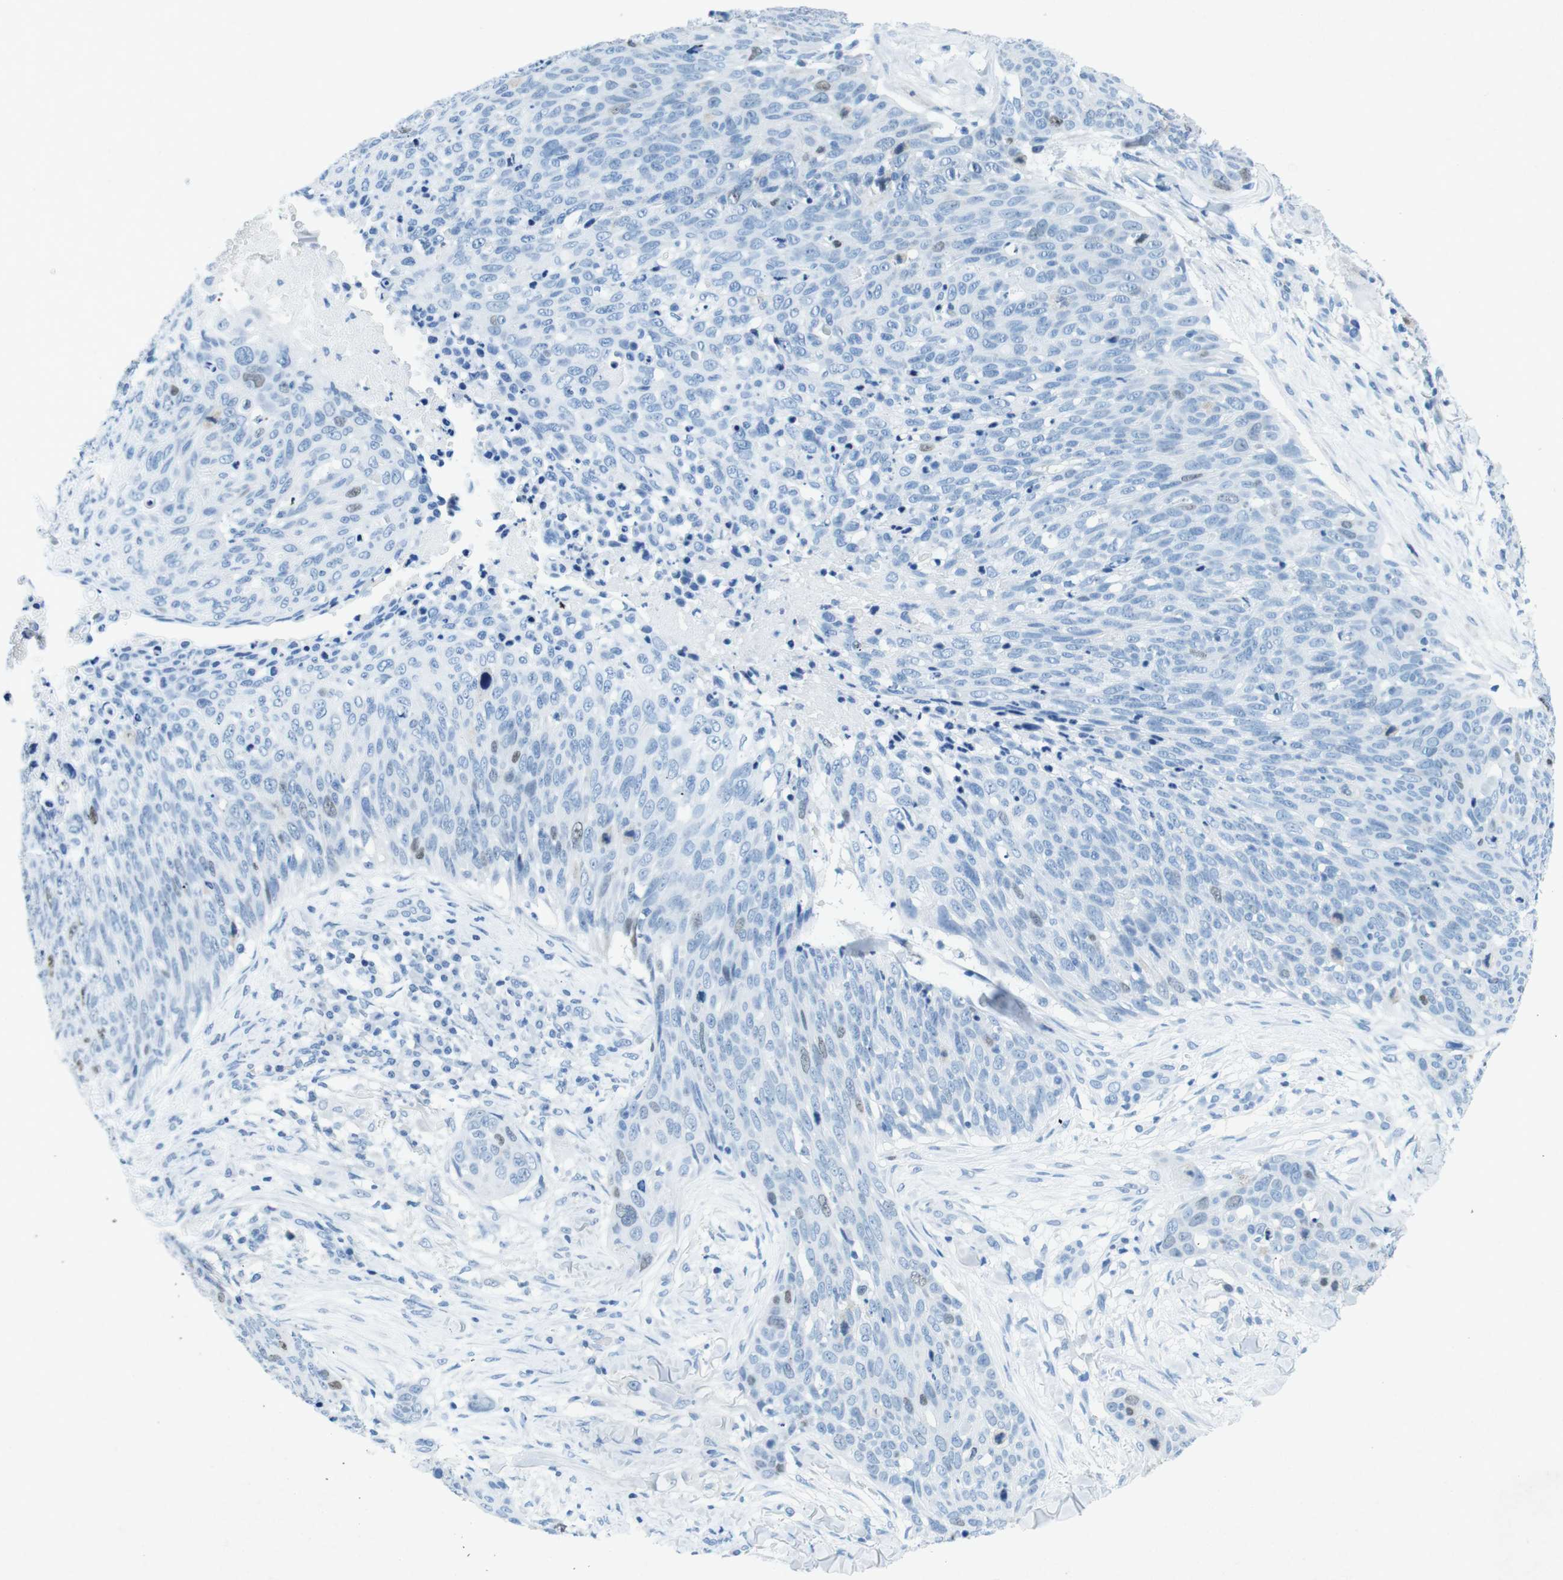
{"staining": {"intensity": "weak", "quantity": "<25%", "location": "nuclear"}, "tissue": "skin cancer", "cell_type": "Tumor cells", "image_type": "cancer", "snomed": [{"axis": "morphology", "description": "Squamous cell carcinoma in situ, NOS"}, {"axis": "morphology", "description": "Squamous cell carcinoma, NOS"}, {"axis": "topography", "description": "Skin"}], "caption": "Tumor cells are negative for brown protein staining in skin cancer.", "gene": "CTAG1B", "patient": {"sex": "male", "age": 93}}